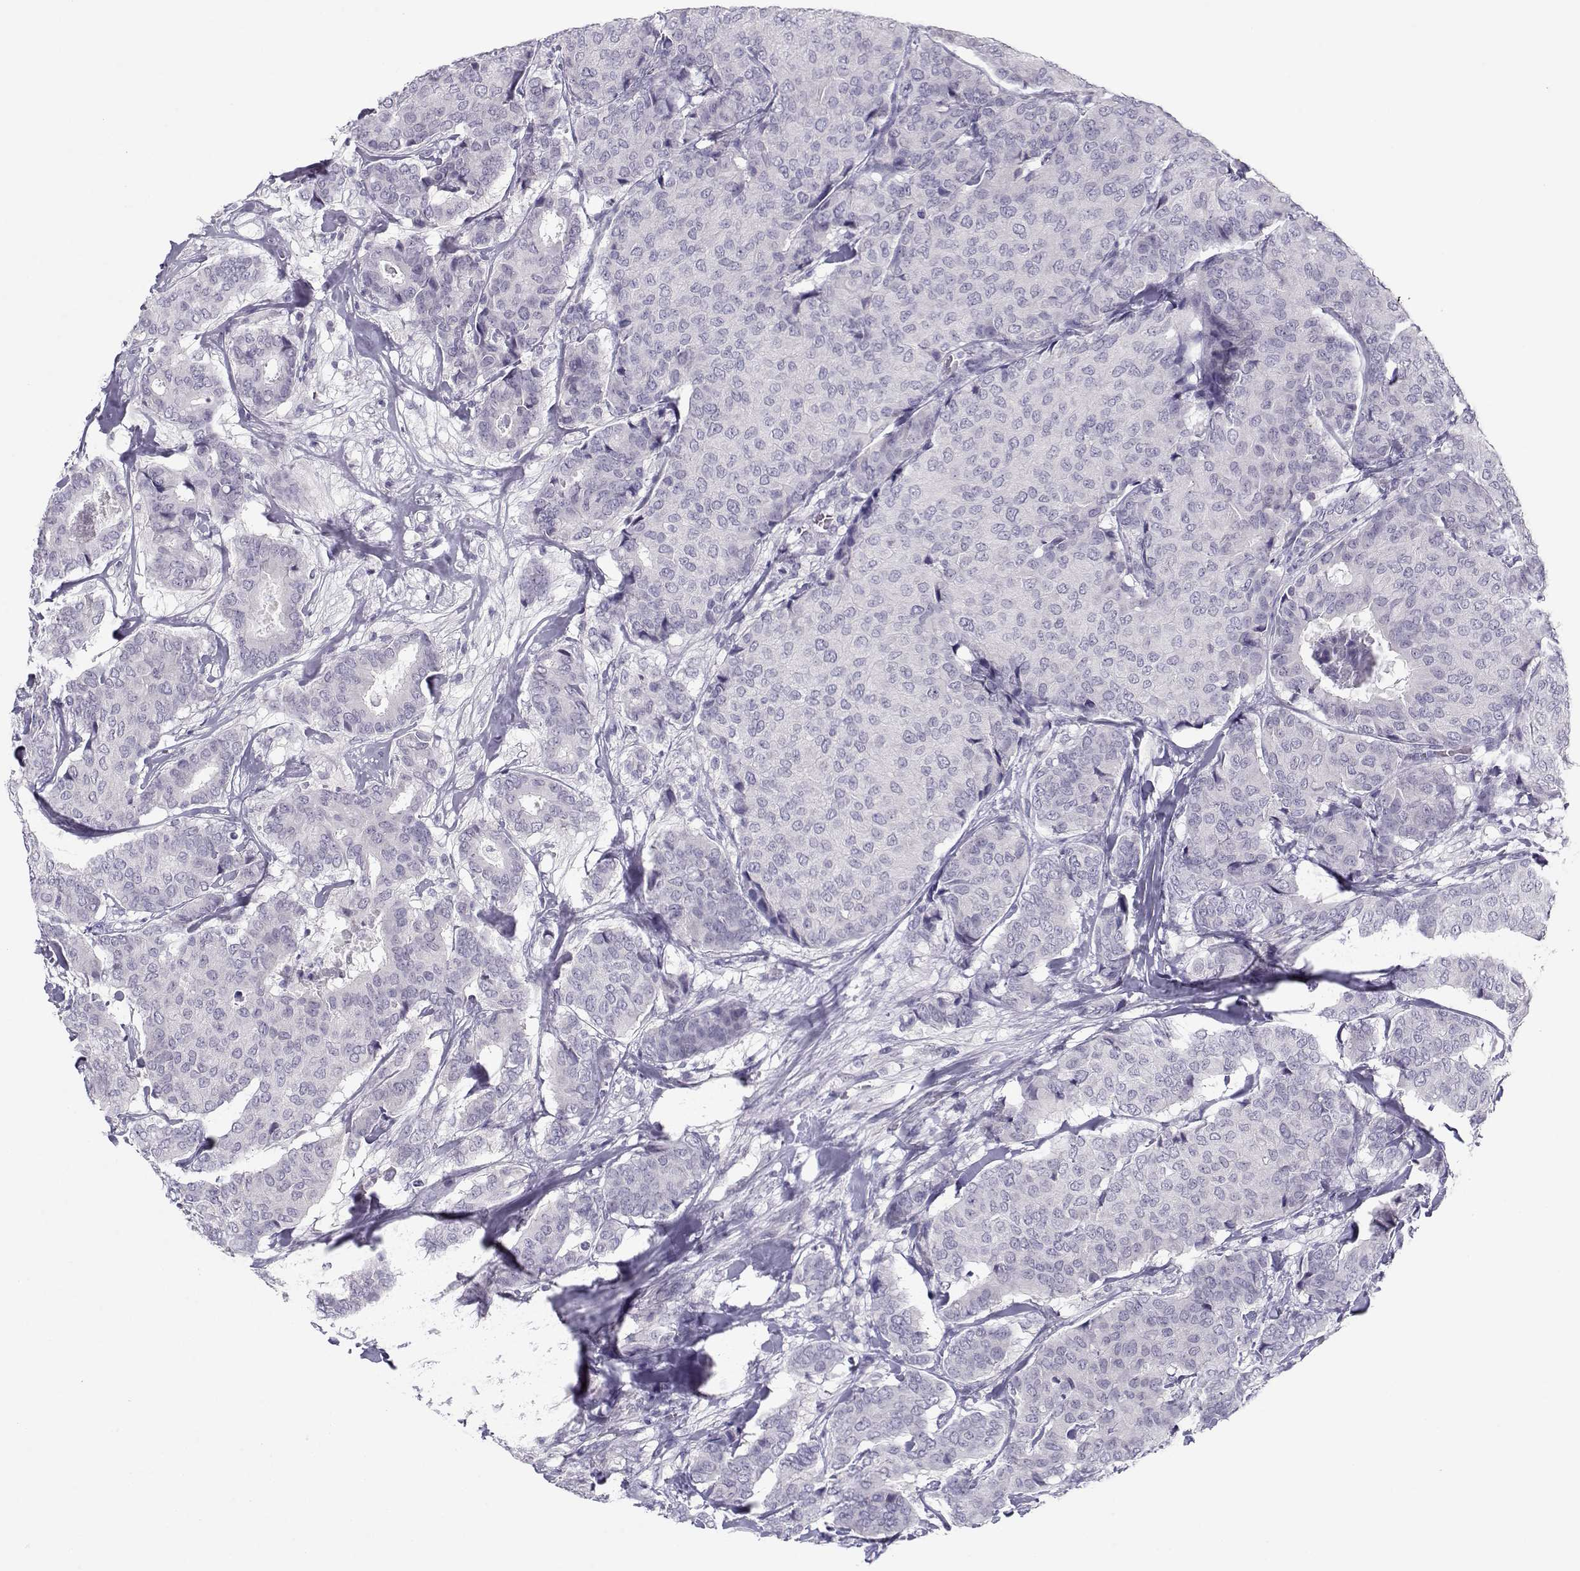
{"staining": {"intensity": "negative", "quantity": "none", "location": "none"}, "tissue": "breast cancer", "cell_type": "Tumor cells", "image_type": "cancer", "snomed": [{"axis": "morphology", "description": "Duct carcinoma"}, {"axis": "topography", "description": "Breast"}], "caption": "Immunohistochemical staining of breast cancer (invasive ductal carcinoma) displays no significant expression in tumor cells.", "gene": "CFAP77", "patient": {"sex": "female", "age": 75}}